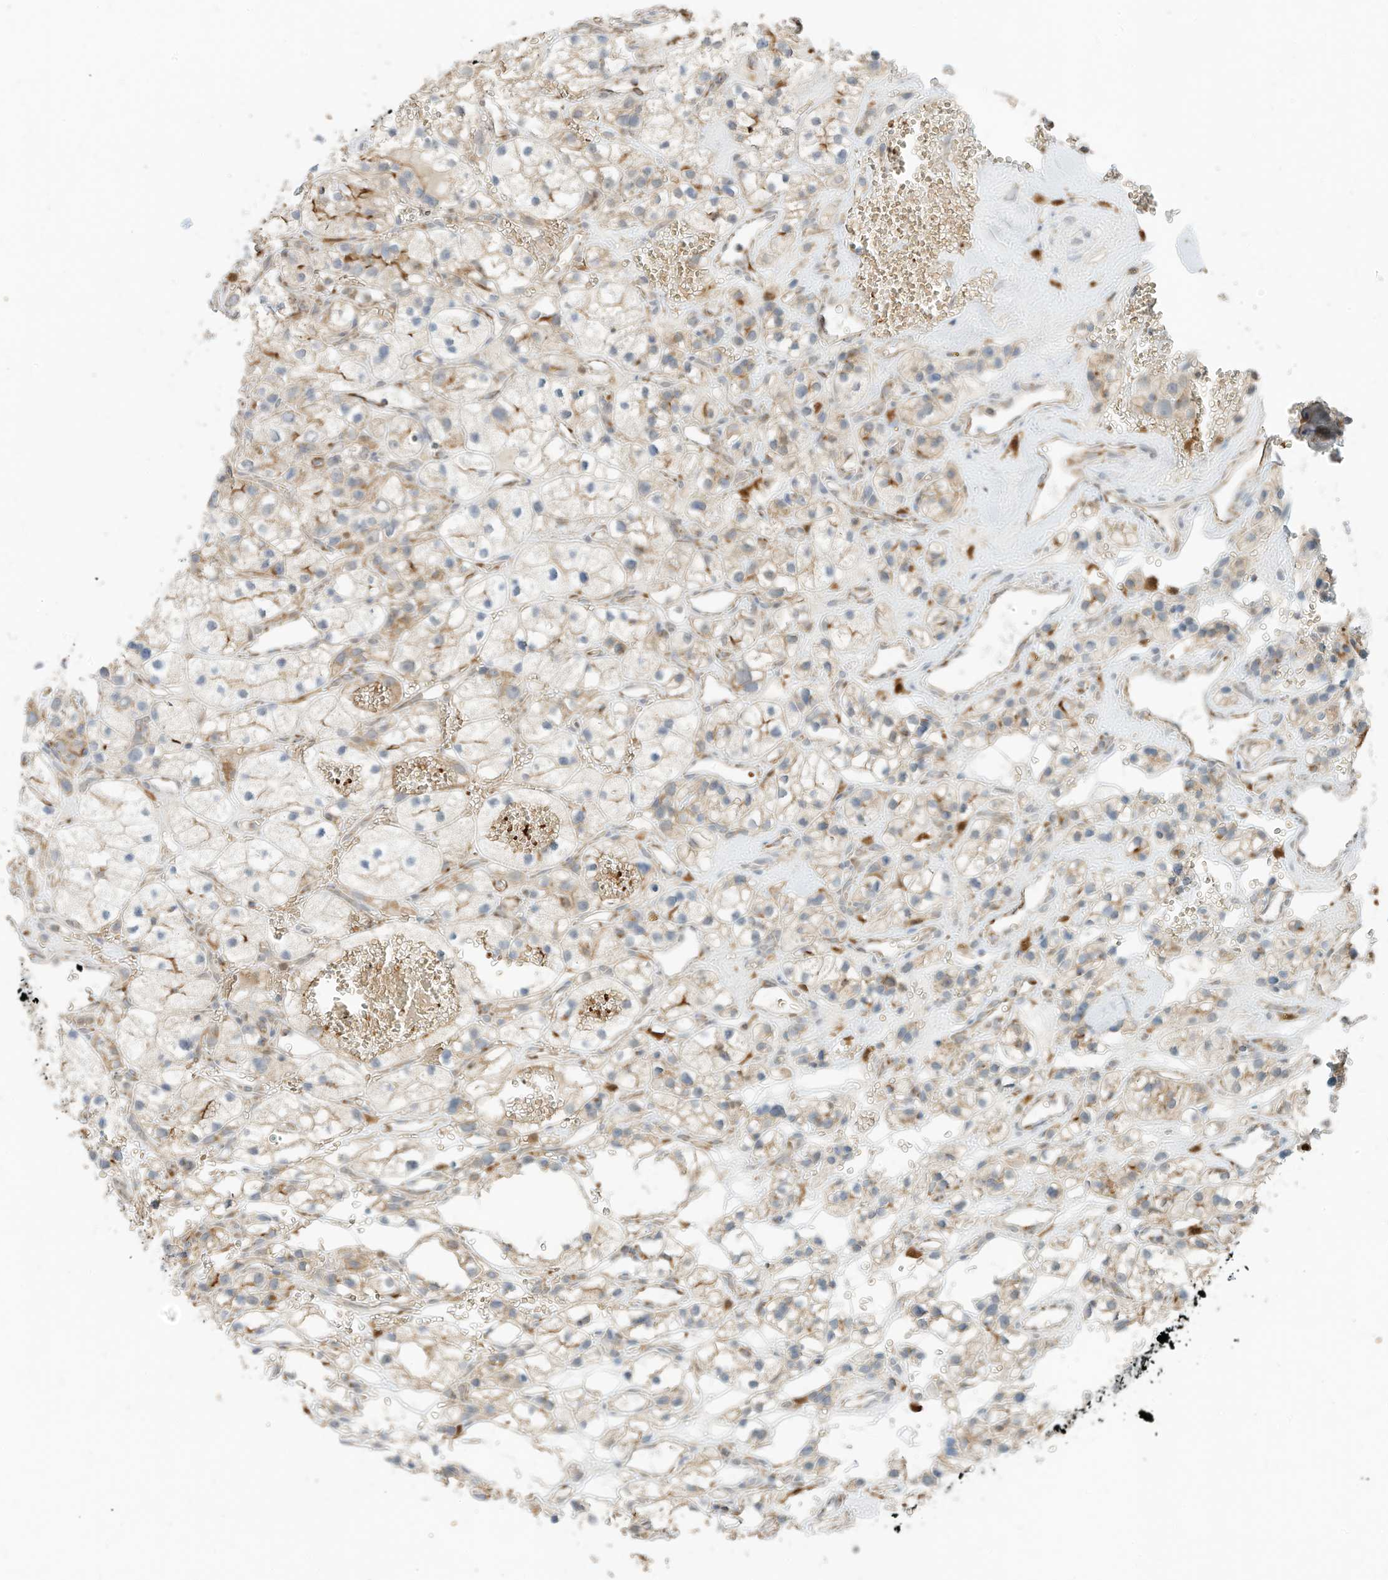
{"staining": {"intensity": "moderate", "quantity": "<25%", "location": "cytoplasmic/membranous"}, "tissue": "renal cancer", "cell_type": "Tumor cells", "image_type": "cancer", "snomed": [{"axis": "morphology", "description": "Adenocarcinoma, NOS"}, {"axis": "topography", "description": "Kidney"}], "caption": "This is a micrograph of IHC staining of adenocarcinoma (renal), which shows moderate expression in the cytoplasmic/membranous of tumor cells.", "gene": "MTUS2", "patient": {"sex": "female", "age": 57}}